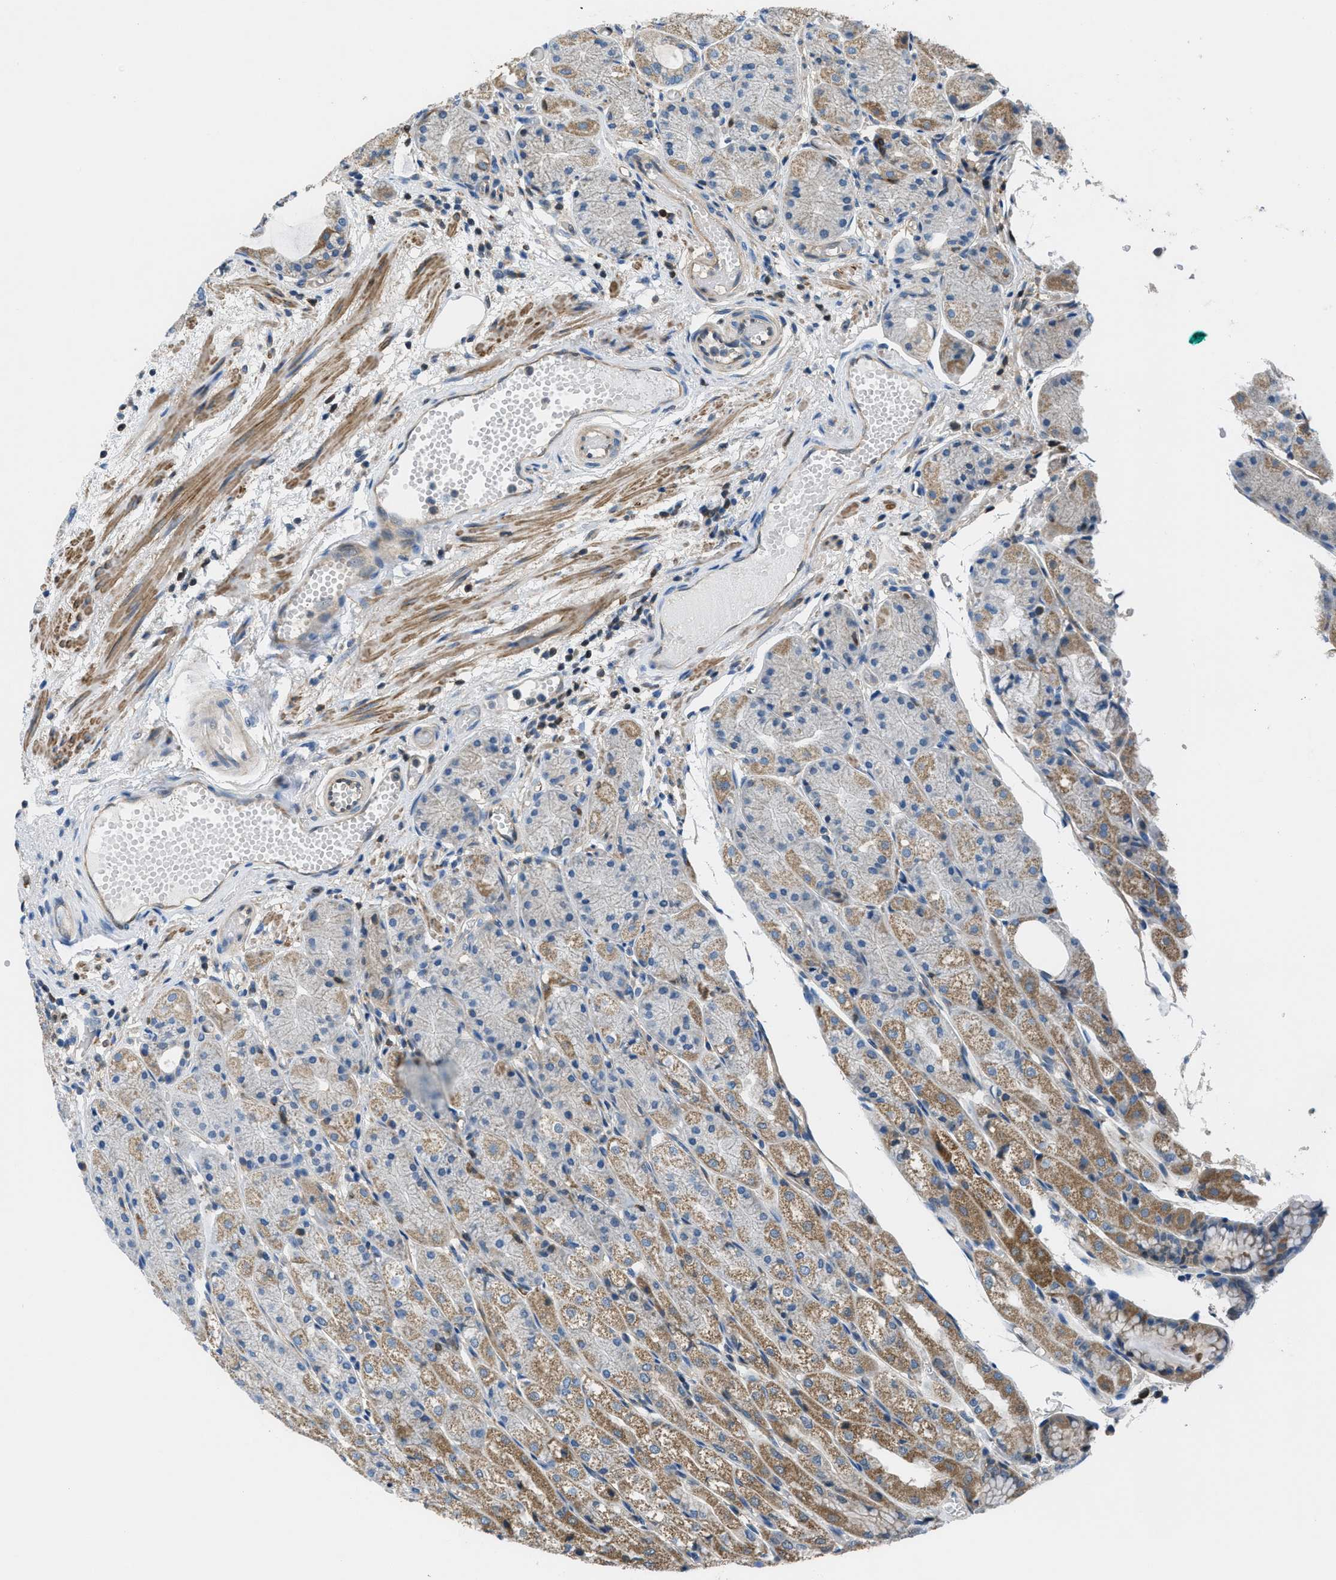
{"staining": {"intensity": "moderate", "quantity": ">75%", "location": "cytoplasmic/membranous"}, "tissue": "stomach", "cell_type": "Glandular cells", "image_type": "normal", "snomed": [{"axis": "morphology", "description": "Normal tissue, NOS"}, {"axis": "topography", "description": "Stomach, upper"}], "caption": "Human stomach stained with a brown dye demonstrates moderate cytoplasmic/membranous positive positivity in approximately >75% of glandular cells.", "gene": "PIP5K1C", "patient": {"sex": "male", "age": 72}}